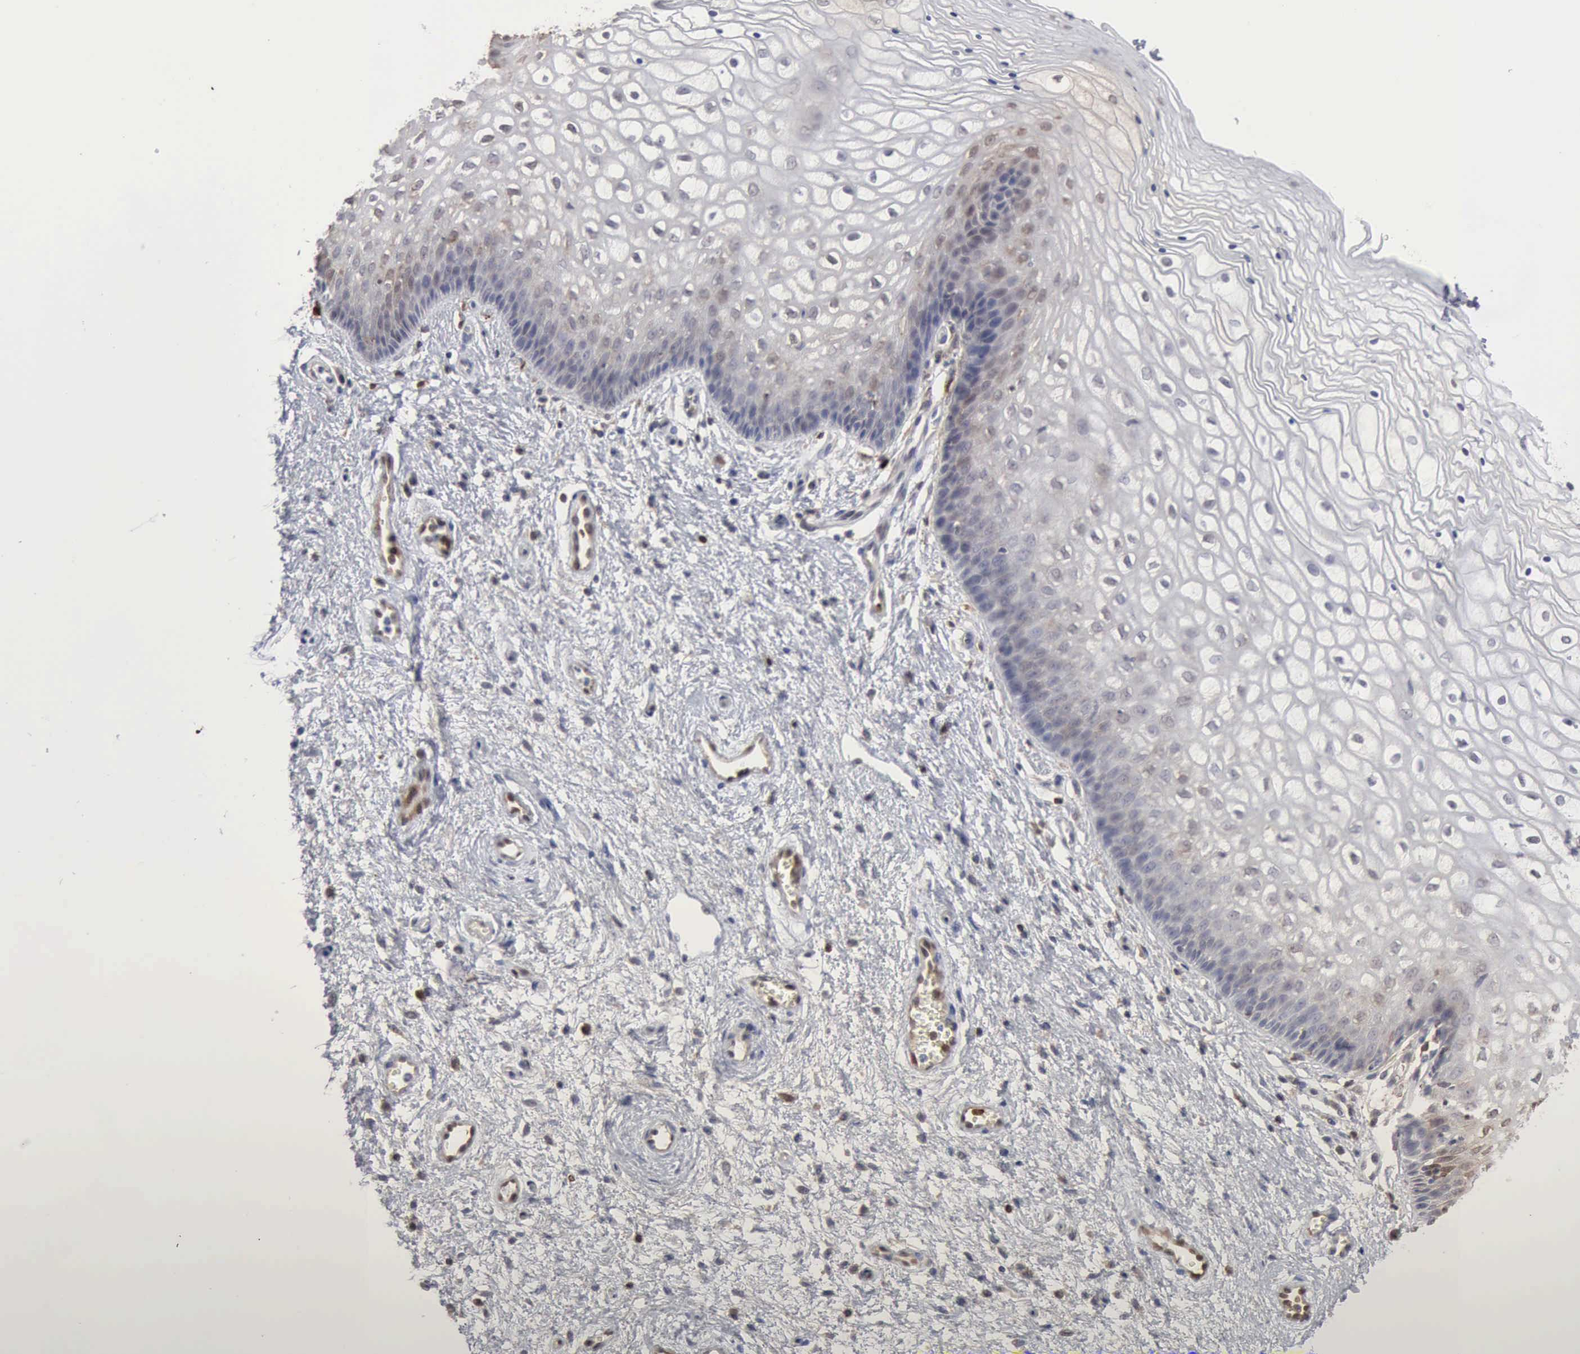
{"staining": {"intensity": "negative", "quantity": "none", "location": "none"}, "tissue": "vagina", "cell_type": "Squamous epithelial cells", "image_type": "normal", "snomed": [{"axis": "morphology", "description": "Normal tissue, NOS"}, {"axis": "topography", "description": "Vagina"}], "caption": "This micrograph is of benign vagina stained with IHC to label a protein in brown with the nuclei are counter-stained blue. There is no positivity in squamous epithelial cells. Brightfield microscopy of immunohistochemistry stained with DAB (brown) and hematoxylin (blue), captured at high magnification.", "gene": "STAT1", "patient": {"sex": "female", "age": 34}}